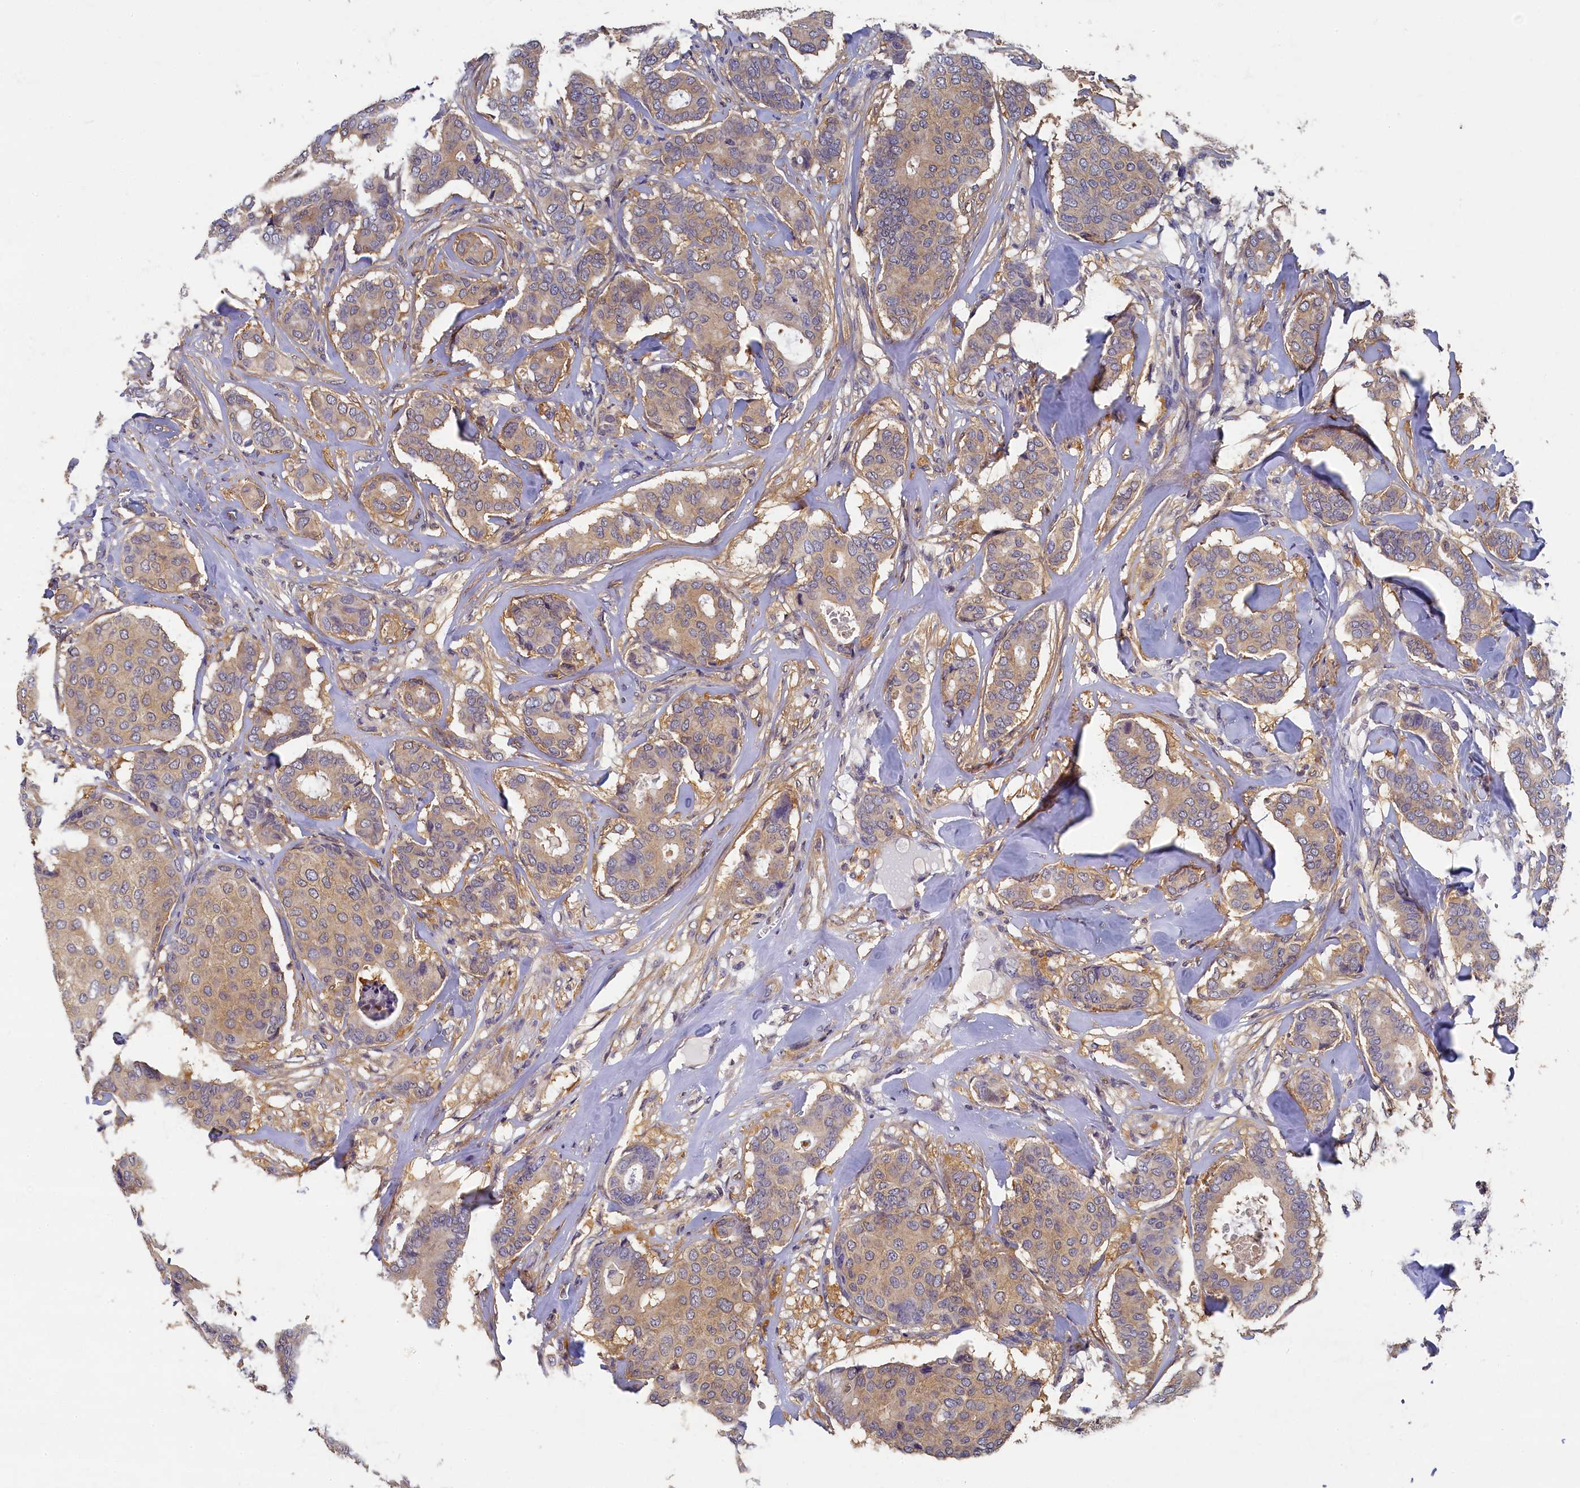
{"staining": {"intensity": "weak", "quantity": ">75%", "location": "cytoplasmic/membranous"}, "tissue": "breast cancer", "cell_type": "Tumor cells", "image_type": "cancer", "snomed": [{"axis": "morphology", "description": "Duct carcinoma"}, {"axis": "topography", "description": "Breast"}], "caption": "Immunohistochemistry (IHC) (DAB (3,3'-diaminobenzidine)) staining of breast cancer (intraductal carcinoma) exhibits weak cytoplasmic/membranous protein staining in about >75% of tumor cells. (Brightfield microscopy of DAB IHC at high magnification).", "gene": "TBCB", "patient": {"sex": "female", "age": 75}}